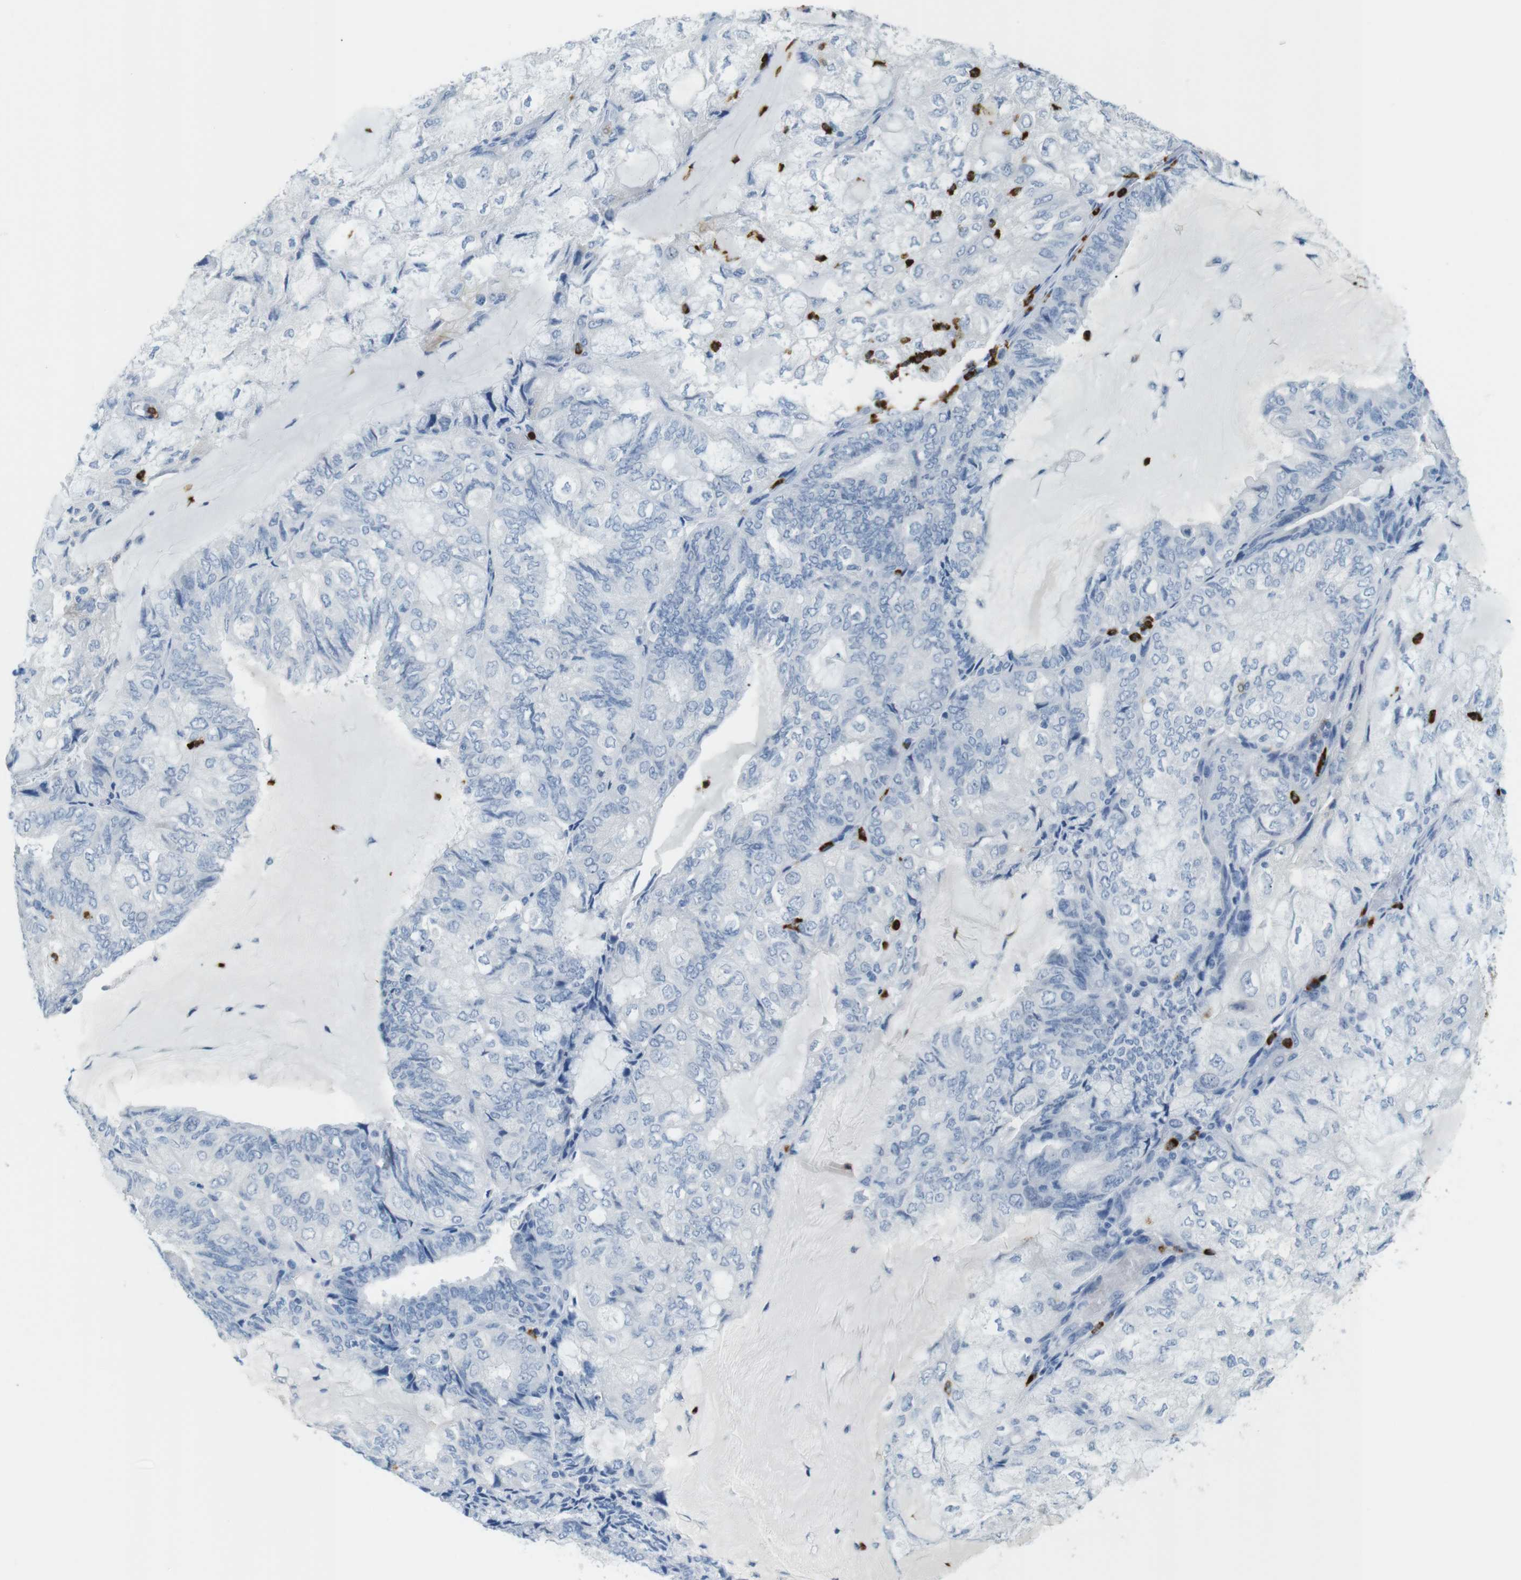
{"staining": {"intensity": "negative", "quantity": "none", "location": "none"}, "tissue": "endometrial cancer", "cell_type": "Tumor cells", "image_type": "cancer", "snomed": [{"axis": "morphology", "description": "Adenocarcinoma, NOS"}, {"axis": "topography", "description": "Endometrium"}], "caption": "Immunohistochemistry (IHC) of endometrial cancer displays no expression in tumor cells. (DAB immunohistochemistry with hematoxylin counter stain).", "gene": "MCEMP1", "patient": {"sex": "female", "age": 81}}